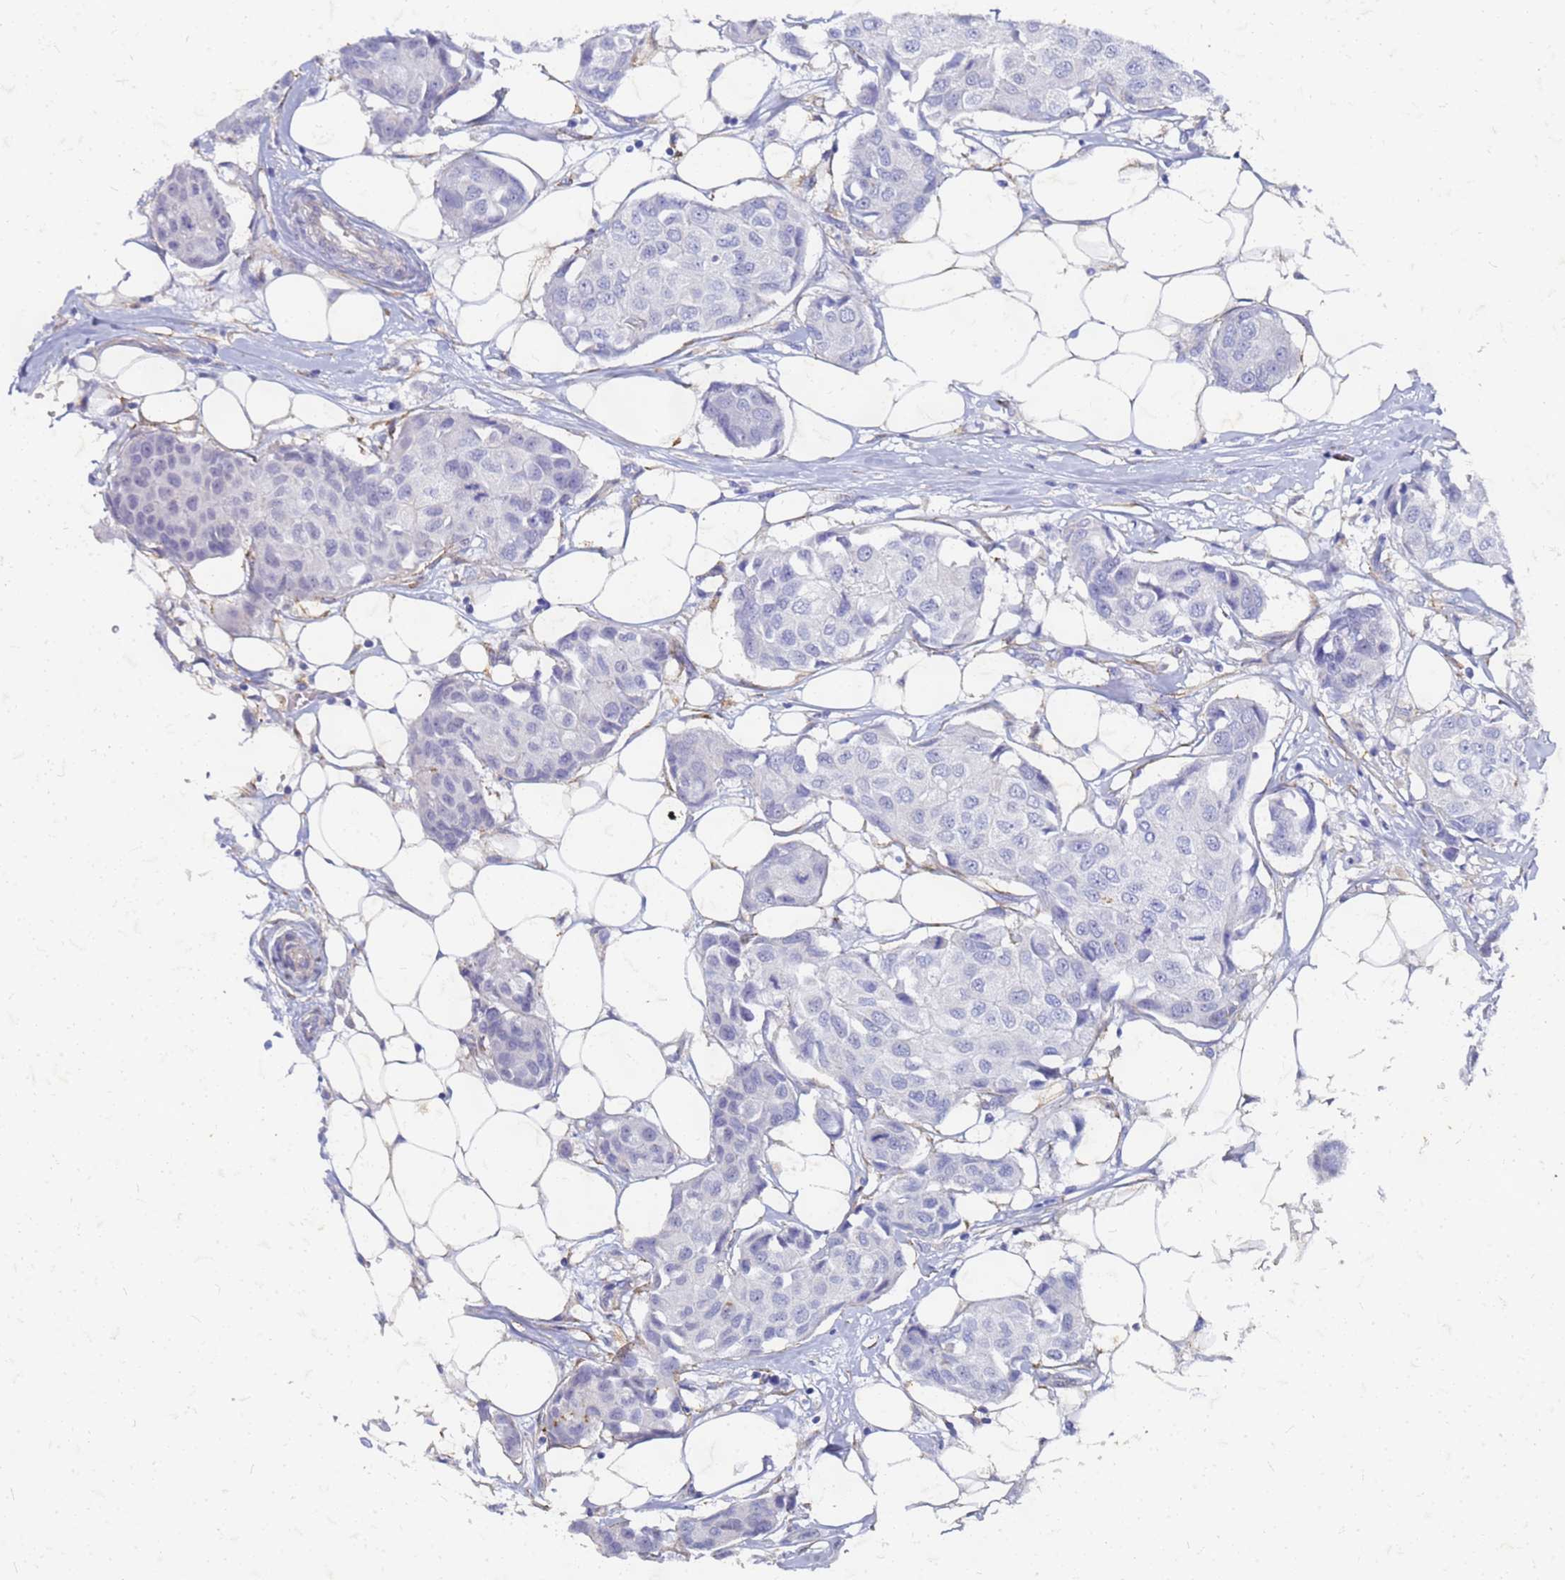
{"staining": {"intensity": "negative", "quantity": "none", "location": "none"}, "tissue": "breast cancer", "cell_type": "Tumor cells", "image_type": "cancer", "snomed": [{"axis": "morphology", "description": "Duct carcinoma"}, {"axis": "topography", "description": "Breast"}], "caption": "Immunohistochemical staining of intraductal carcinoma (breast) demonstrates no significant staining in tumor cells.", "gene": "TRIM64B", "patient": {"sex": "female", "age": 80}}